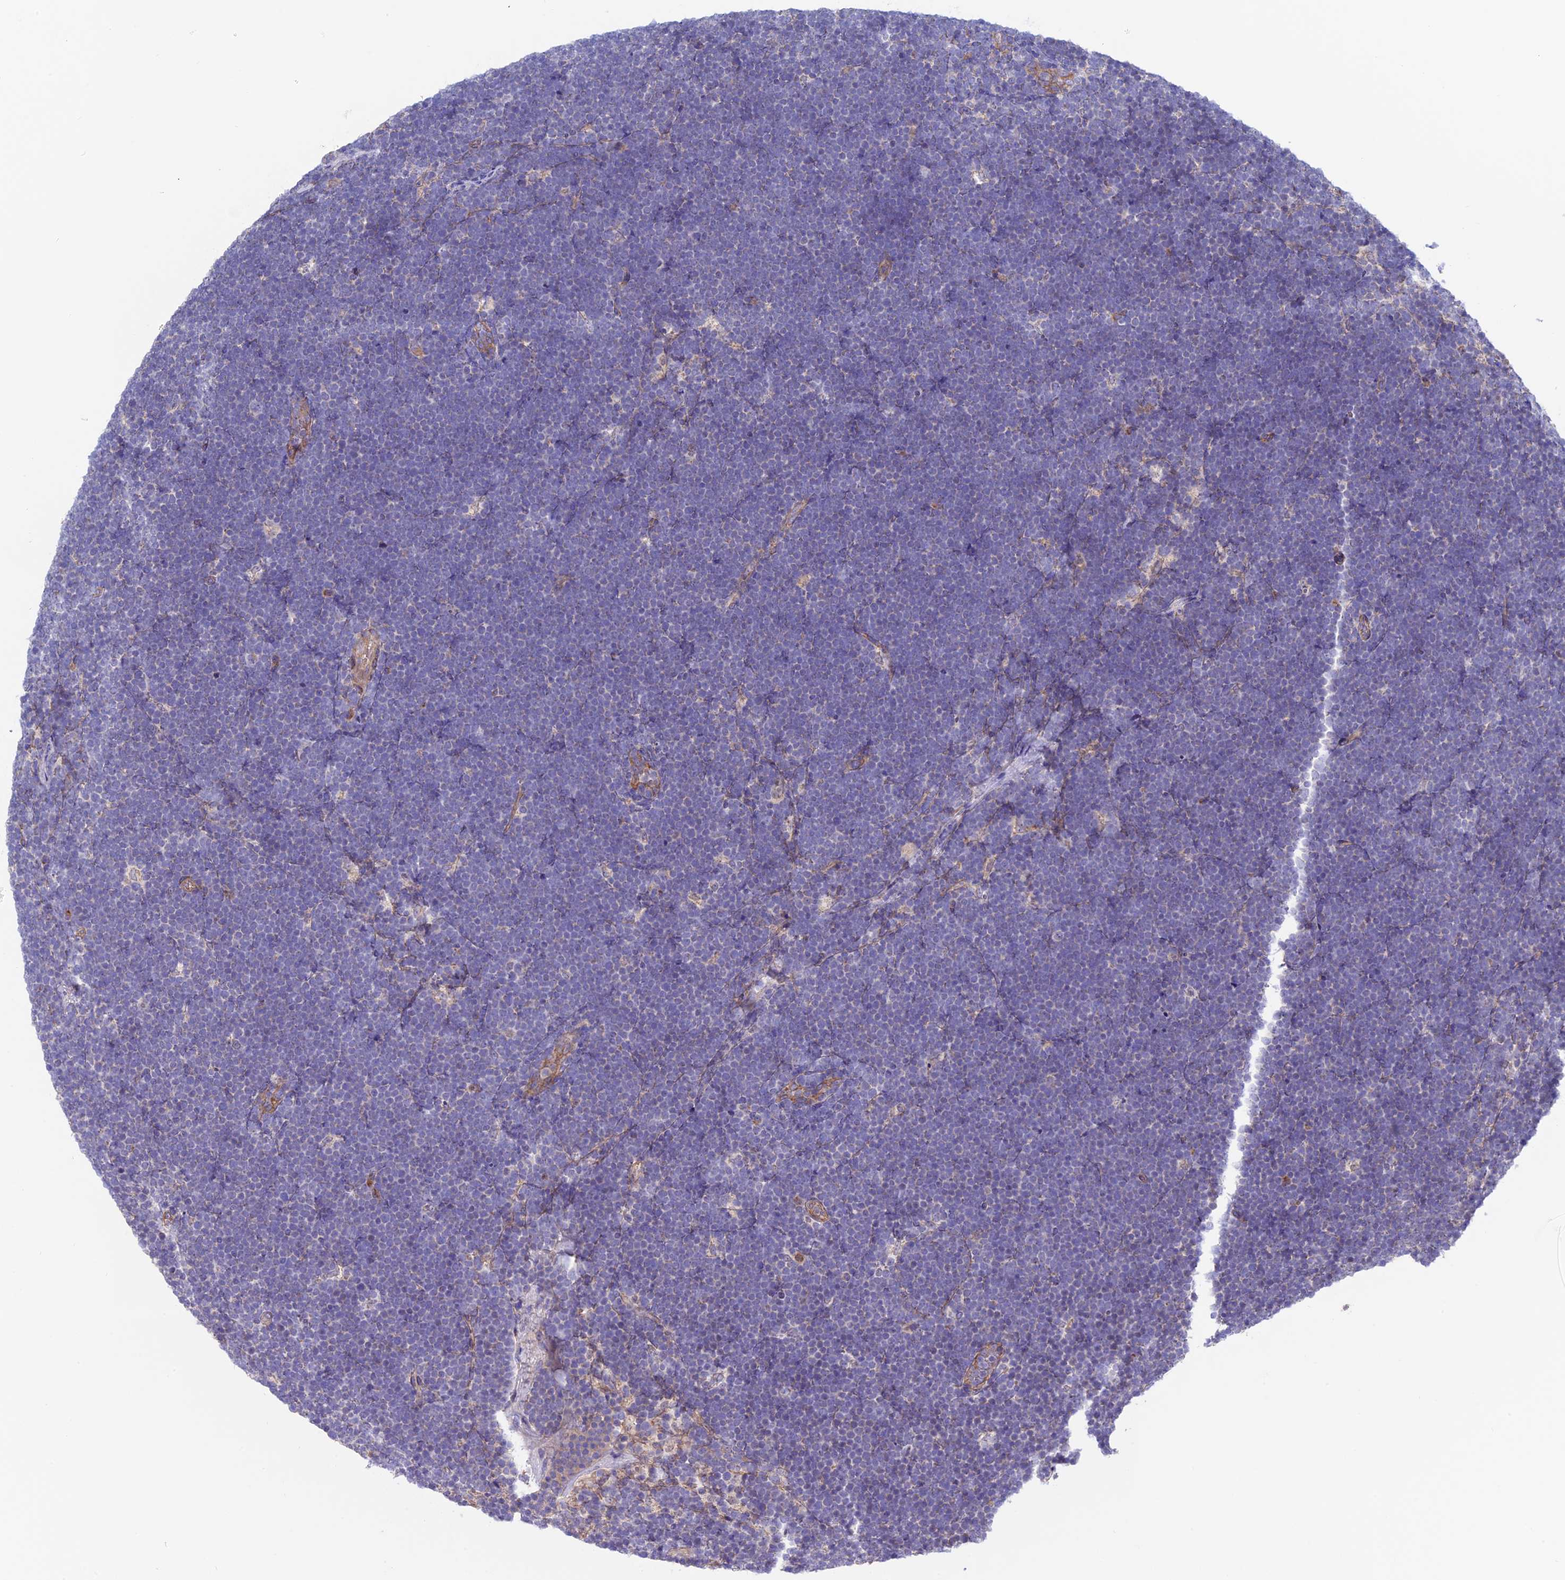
{"staining": {"intensity": "negative", "quantity": "none", "location": "none"}, "tissue": "lymphoma", "cell_type": "Tumor cells", "image_type": "cancer", "snomed": [{"axis": "morphology", "description": "Malignant lymphoma, non-Hodgkin's type, High grade"}, {"axis": "topography", "description": "Lymph node"}], "caption": "IHC image of neoplastic tissue: human malignant lymphoma, non-Hodgkin's type (high-grade) stained with DAB shows no significant protein expression in tumor cells.", "gene": "ETFDH", "patient": {"sex": "male", "age": 13}}